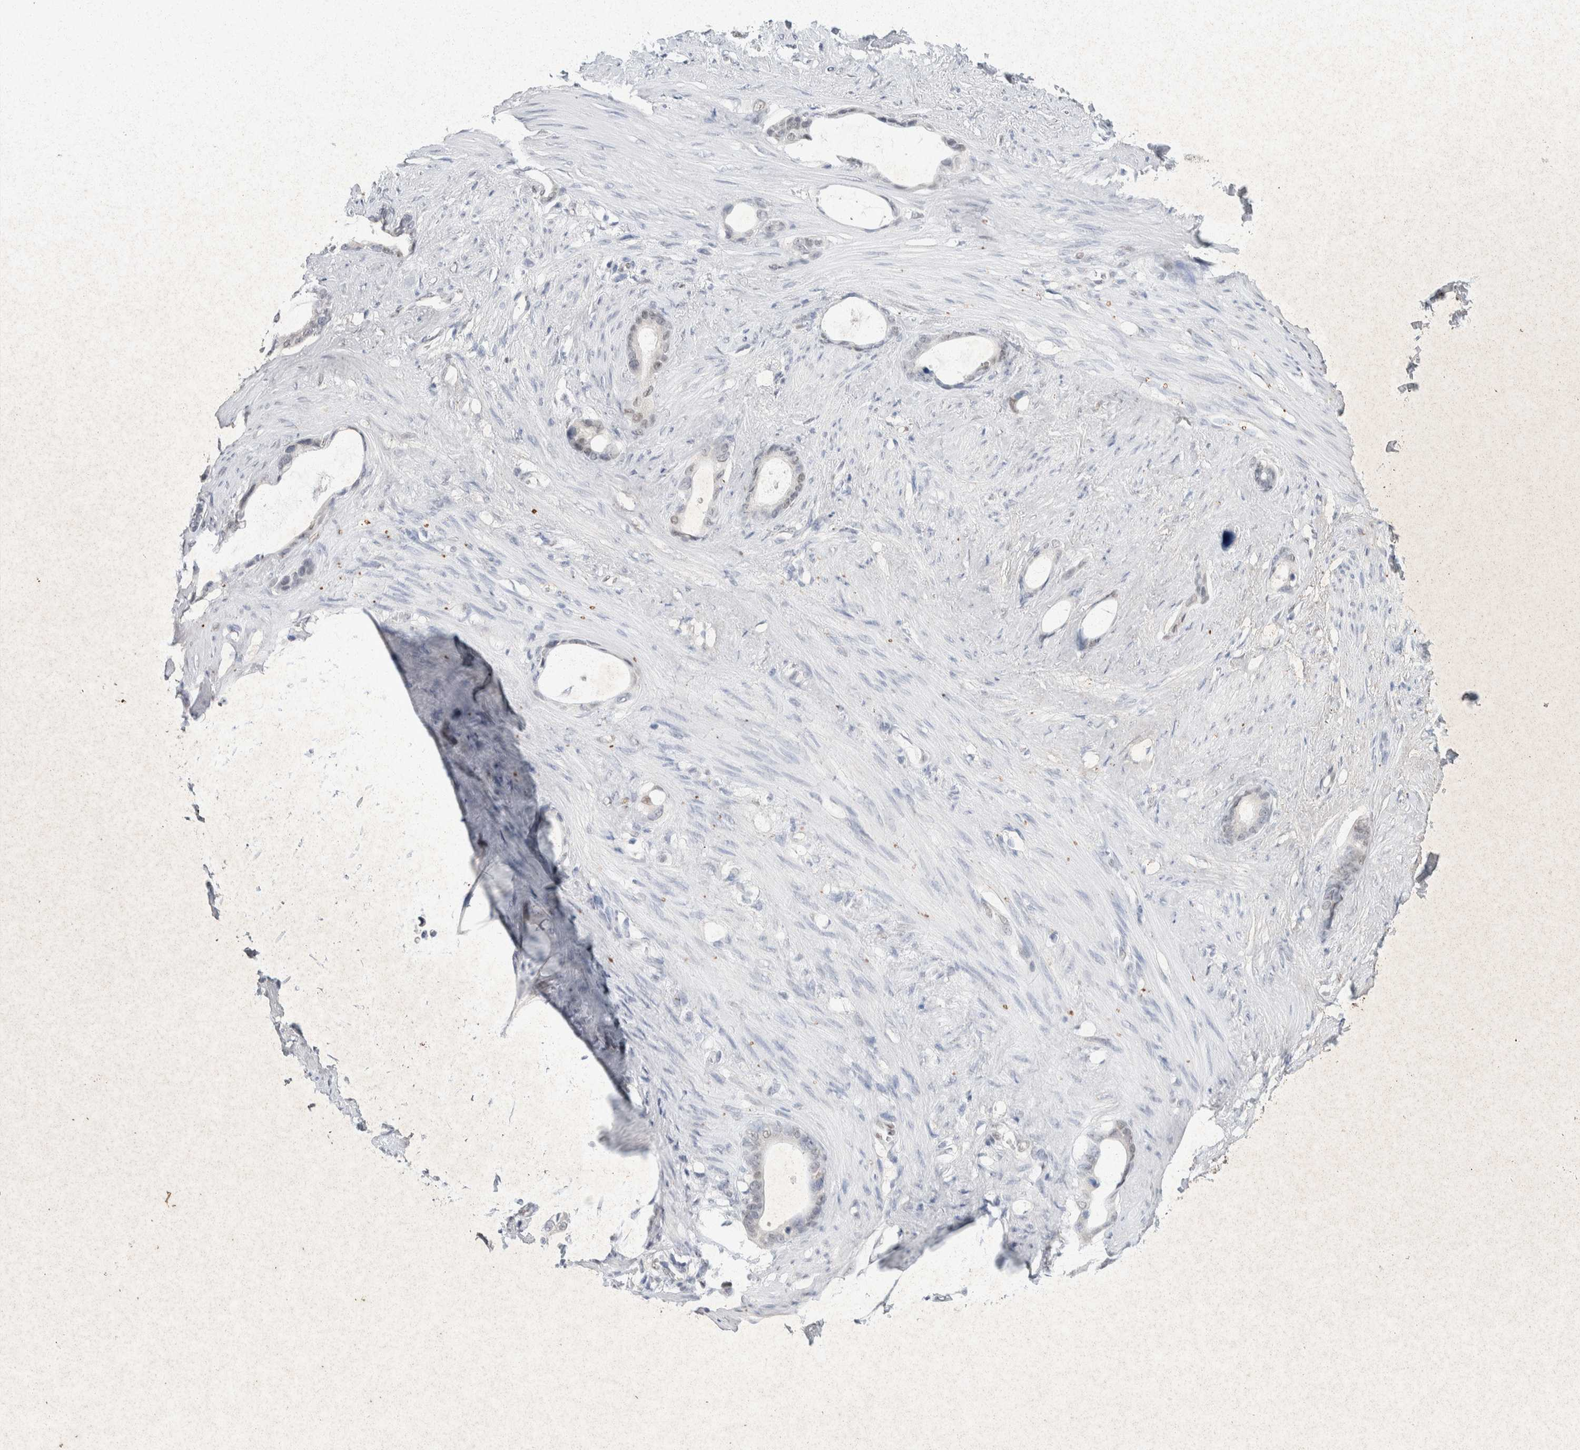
{"staining": {"intensity": "weak", "quantity": "25%-75%", "location": "nuclear"}, "tissue": "stomach cancer", "cell_type": "Tumor cells", "image_type": "cancer", "snomed": [{"axis": "morphology", "description": "Adenocarcinoma, NOS"}, {"axis": "topography", "description": "Stomach"}], "caption": "Tumor cells show weak nuclear staining in about 25%-75% of cells in adenocarcinoma (stomach).", "gene": "PRMT1", "patient": {"sex": "female", "age": 75}}